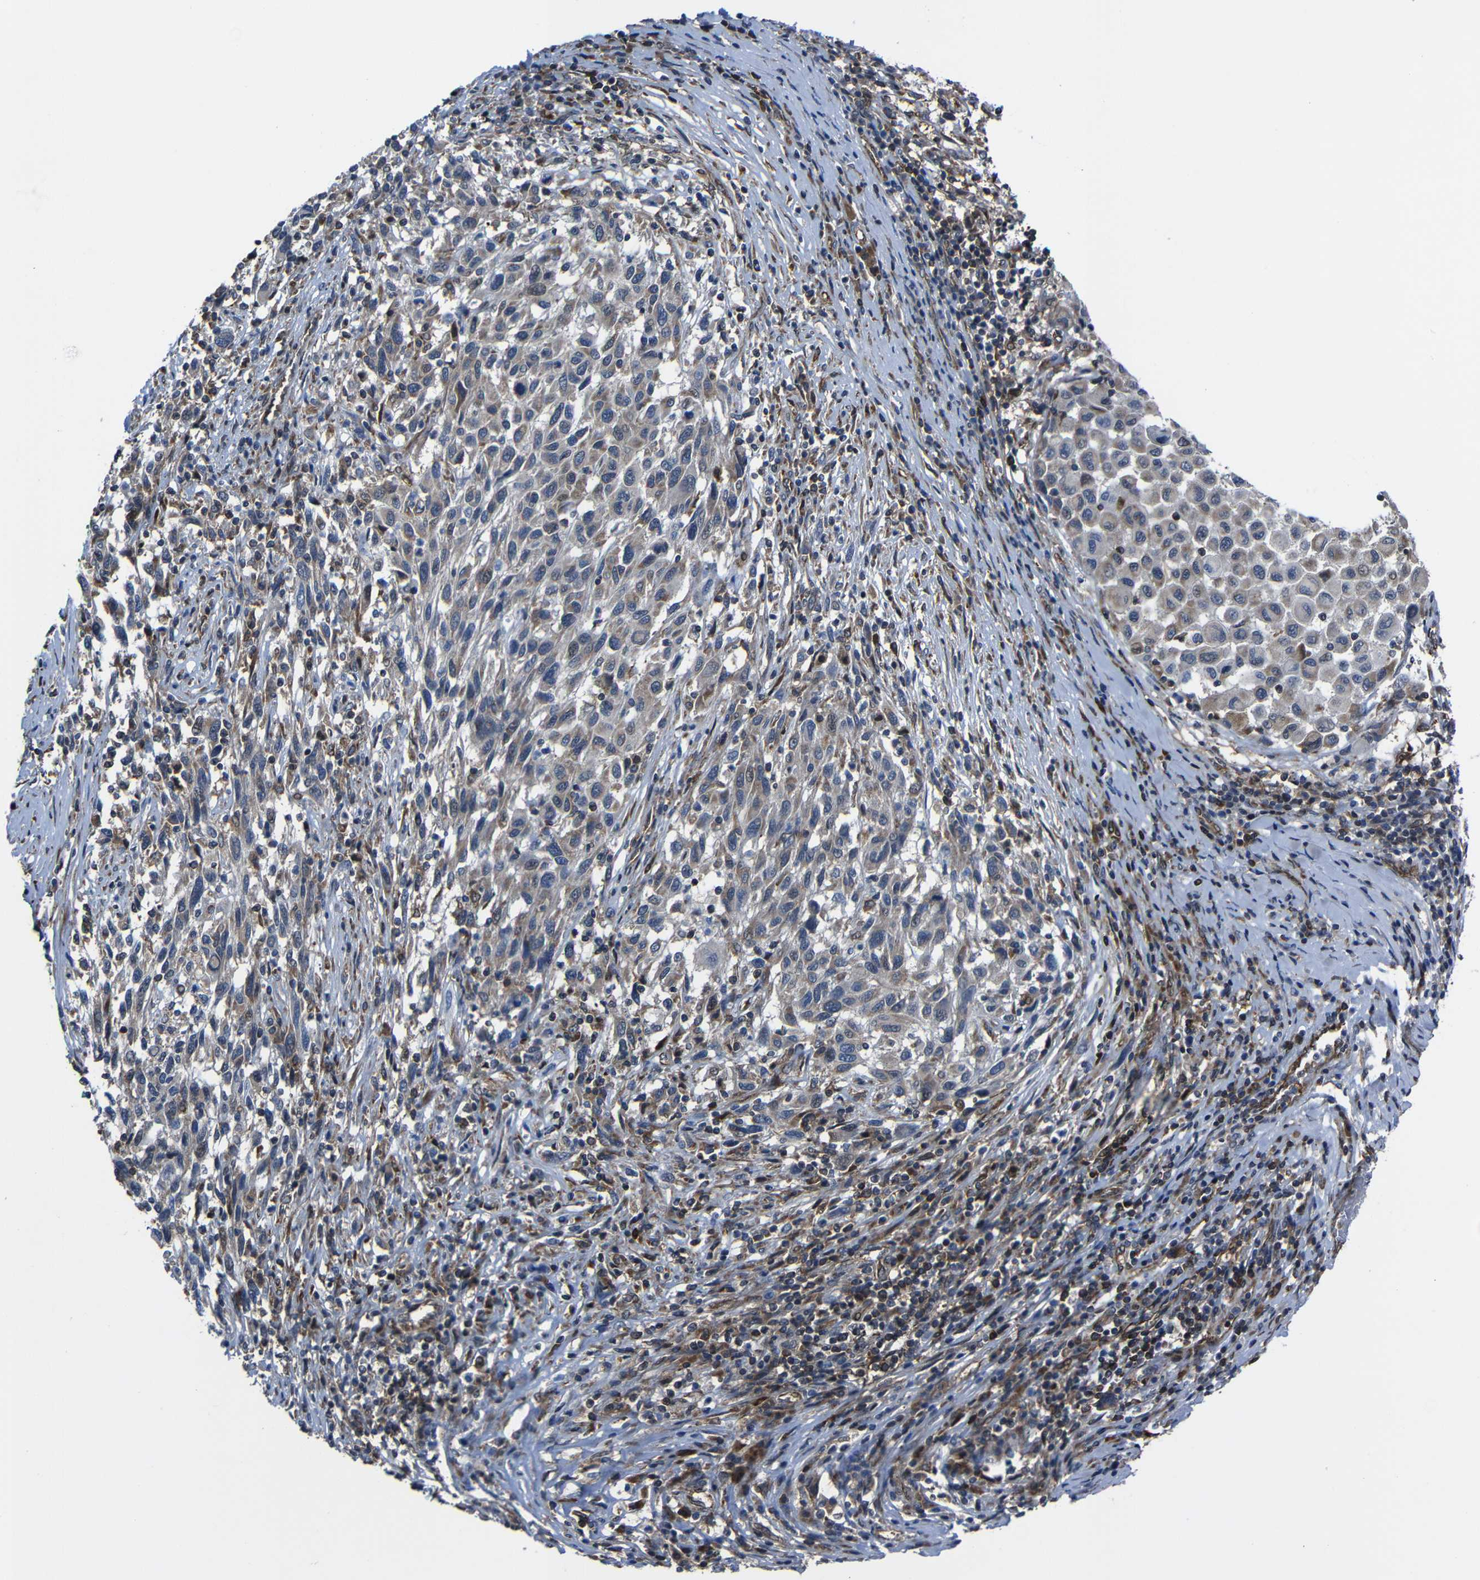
{"staining": {"intensity": "moderate", "quantity": "25%-75%", "location": "cytoplasmic/membranous"}, "tissue": "melanoma", "cell_type": "Tumor cells", "image_type": "cancer", "snomed": [{"axis": "morphology", "description": "Malignant melanoma, Metastatic site"}, {"axis": "topography", "description": "Lymph node"}], "caption": "IHC (DAB (3,3'-diaminobenzidine)) staining of human melanoma exhibits moderate cytoplasmic/membranous protein staining in approximately 25%-75% of tumor cells.", "gene": "KIAA0513", "patient": {"sex": "male", "age": 61}}